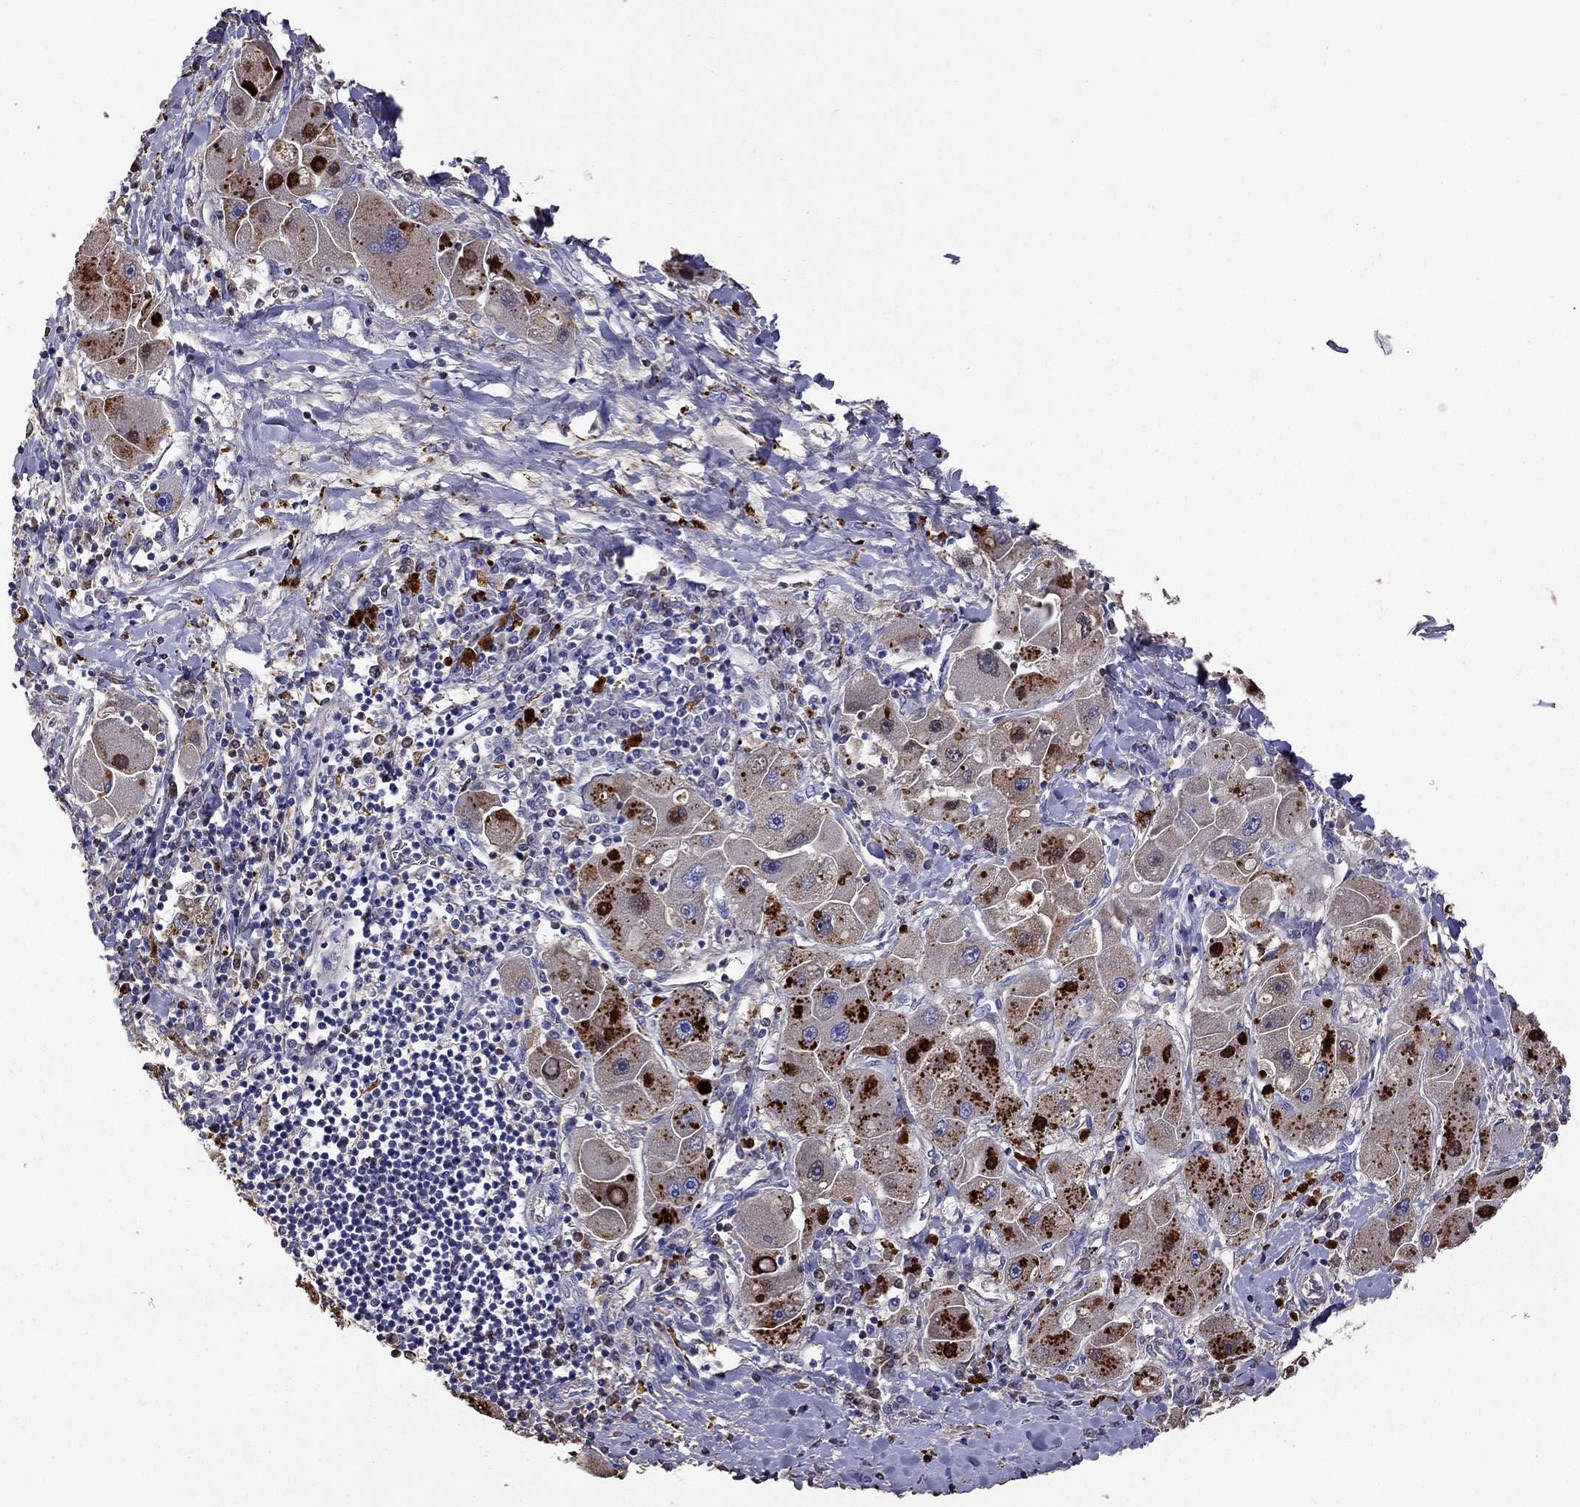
{"staining": {"intensity": "weak", "quantity": ">75%", "location": "cytoplasmic/membranous"}, "tissue": "liver cancer", "cell_type": "Tumor cells", "image_type": "cancer", "snomed": [{"axis": "morphology", "description": "Carcinoma, Hepatocellular, NOS"}, {"axis": "topography", "description": "Liver"}], "caption": "Brown immunohistochemical staining in liver cancer (hepatocellular carcinoma) displays weak cytoplasmic/membranous staining in approximately >75% of tumor cells.", "gene": "SERPINA3", "patient": {"sex": "male", "age": 24}}